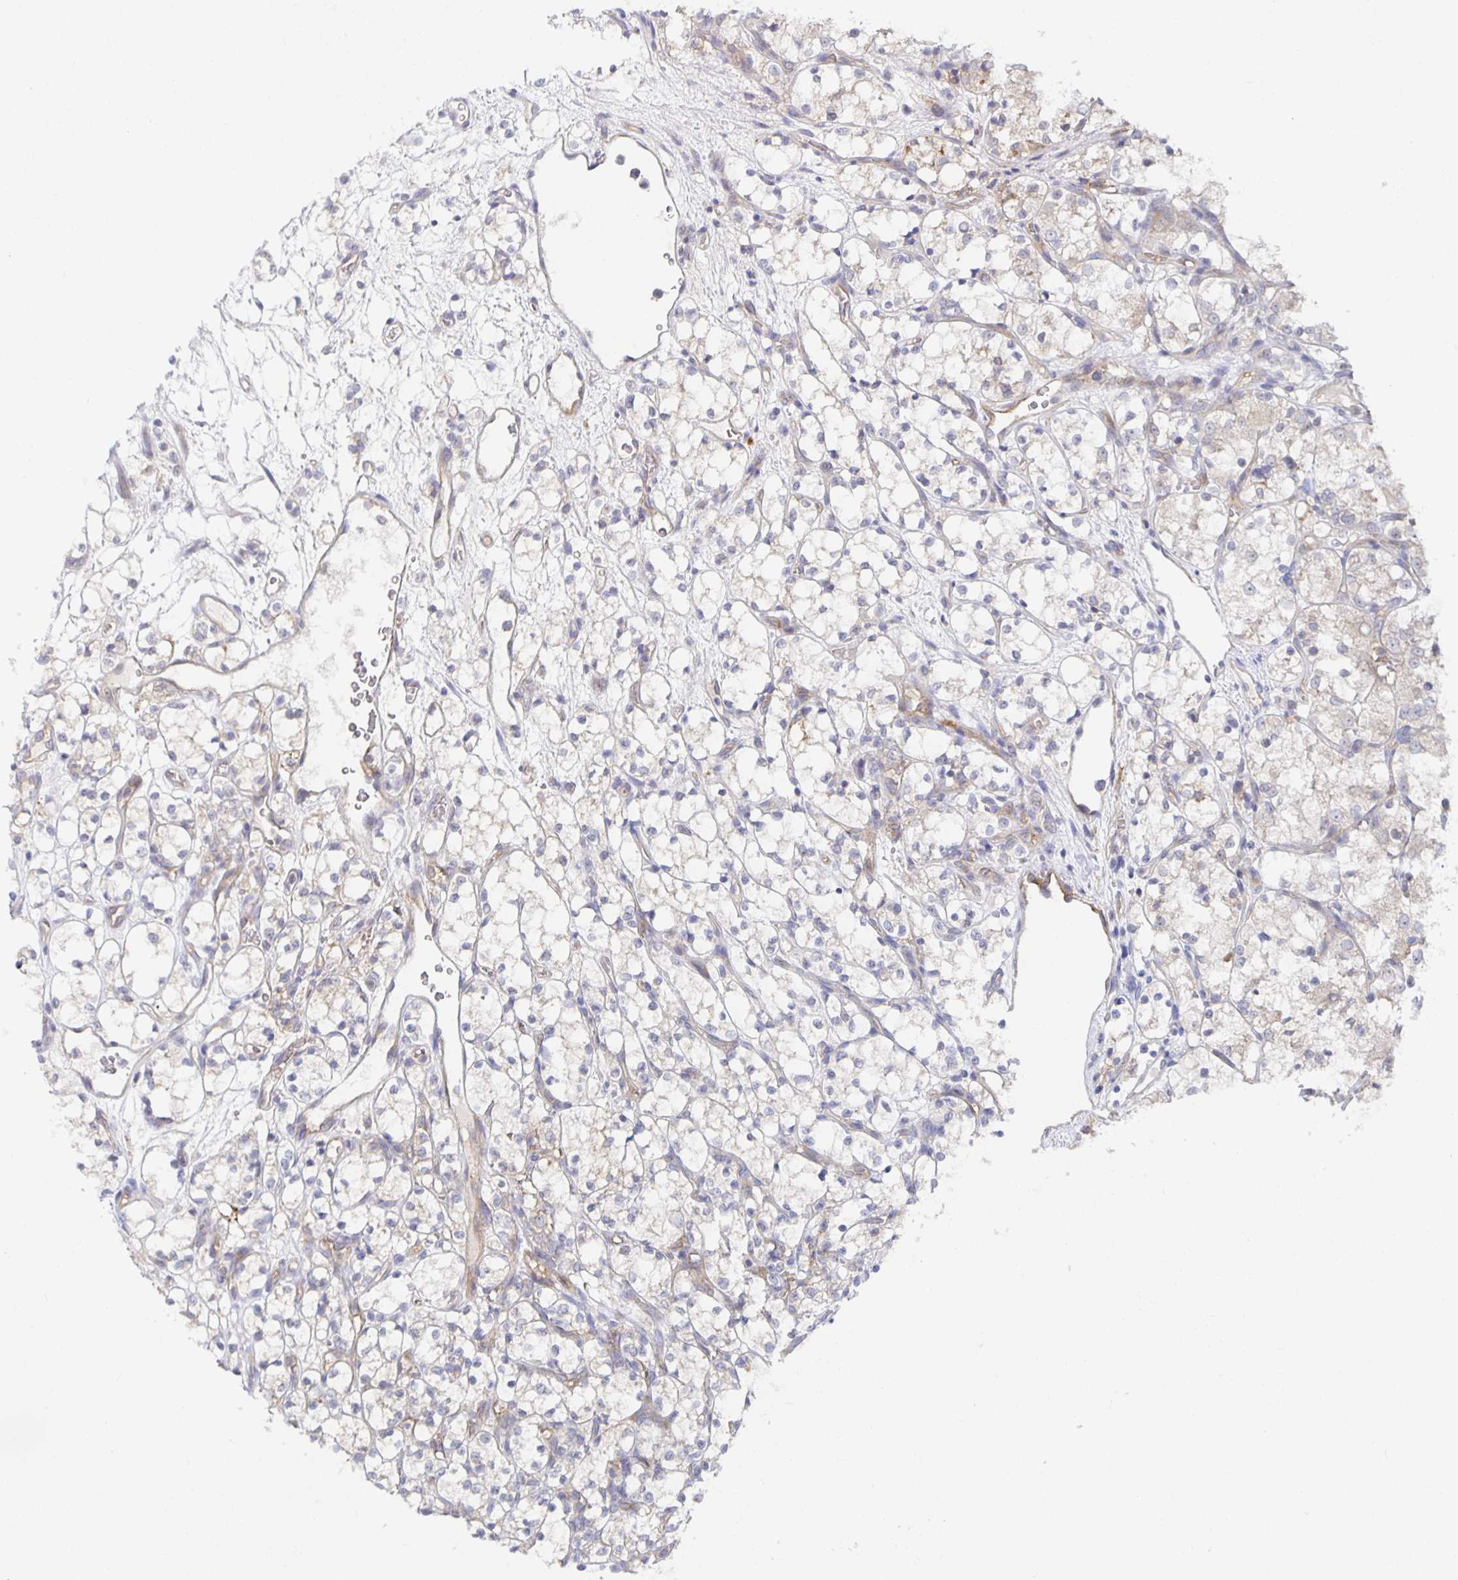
{"staining": {"intensity": "negative", "quantity": "none", "location": "none"}, "tissue": "renal cancer", "cell_type": "Tumor cells", "image_type": "cancer", "snomed": [{"axis": "morphology", "description": "Adenocarcinoma, NOS"}, {"axis": "topography", "description": "Kidney"}], "caption": "This is an IHC micrograph of renal cancer (adenocarcinoma). There is no positivity in tumor cells.", "gene": "BAD", "patient": {"sex": "female", "age": 69}}